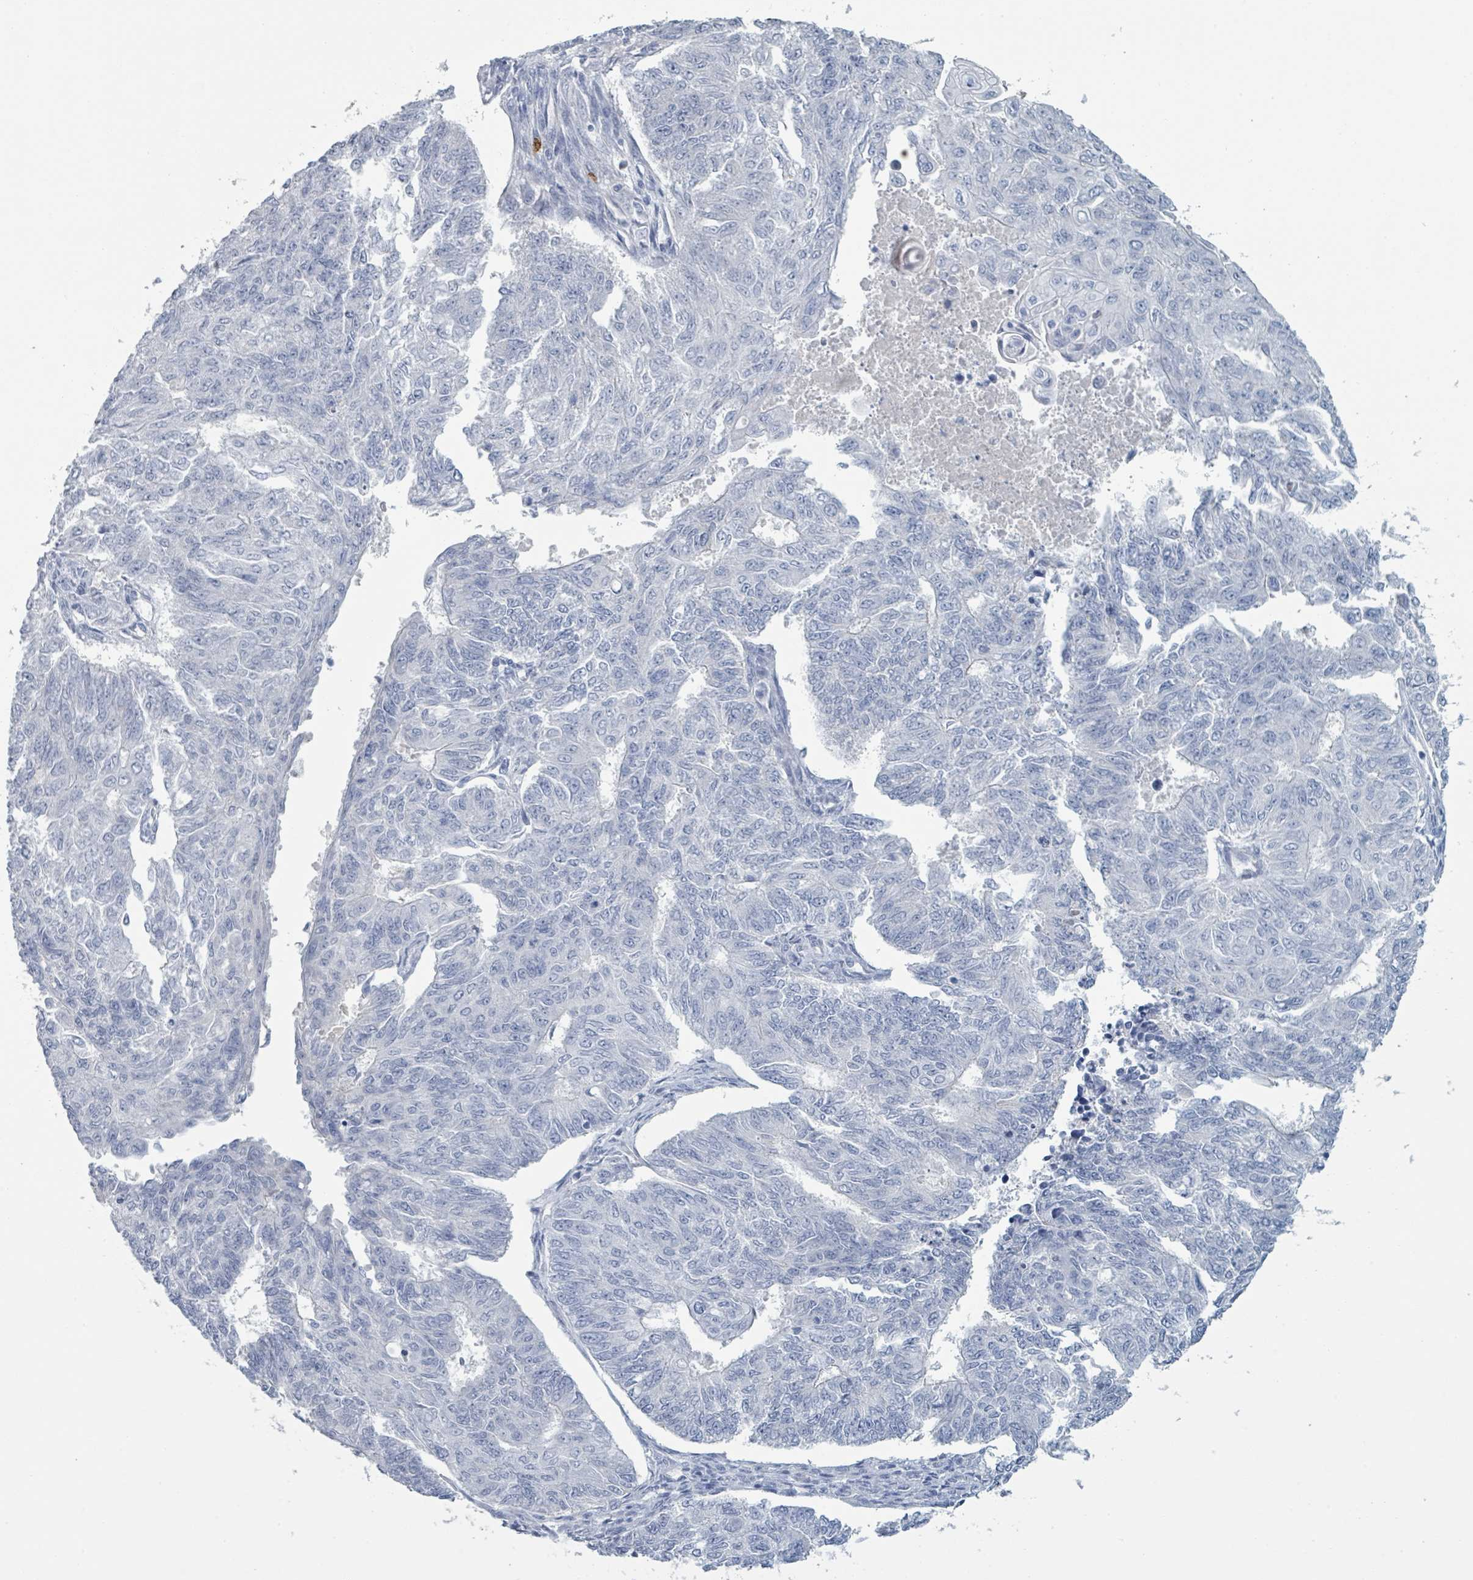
{"staining": {"intensity": "negative", "quantity": "none", "location": "none"}, "tissue": "endometrial cancer", "cell_type": "Tumor cells", "image_type": "cancer", "snomed": [{"axis": "morphology", "description": "Adenocarcinoma, NOS"}, {"axis": "topography", "description": "Endometrium"}], "caption": "Immunohistochemistry histopathology image of neoplastic tissue: endometrial cancer stained with DAB (3,3'-diaminobenzidine) exhibits no significant protein positivity in tumor cells. (DAB IHC with hematoxylin counter stain).", "gene": "VPS13D", "patient": {"sex": "female", "age": 32}}